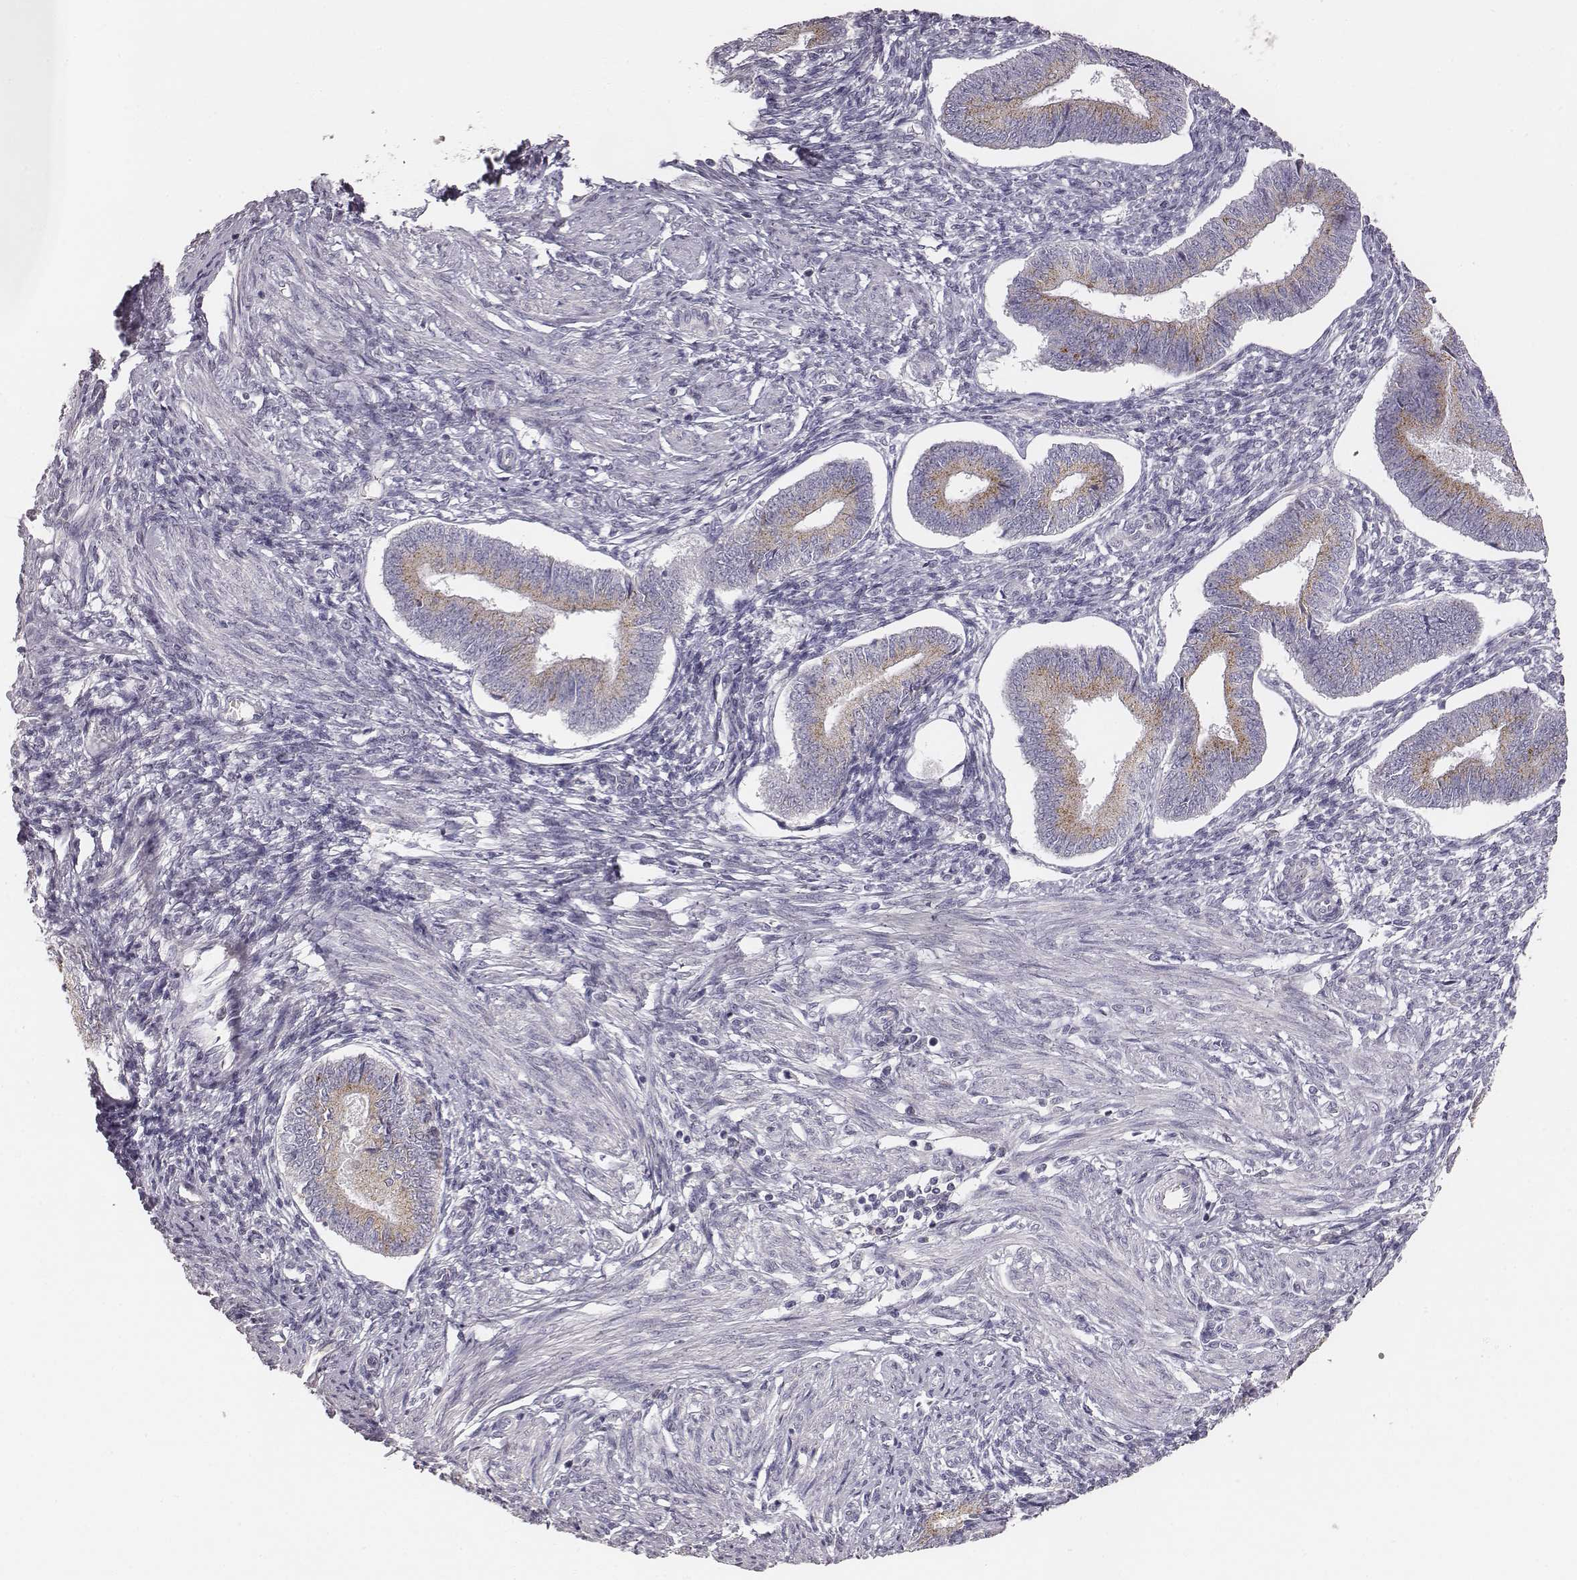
{"staining": {"intensity": "negative", "quantity": "none", "location": "none"}, "tissue": "endometrium", "cell_type": "Cells in endometrial stroma", "image_type": "normal", "snomed": [{"axis": "morphology", "description": "Normal tissue, NOS"}, {"axis": "topography", "description": "Endometrium"}], "caption": "Protein analysis of benign endometrium shows no significant staining in cells in endometrial stroma.", "gene": "ABCD3", "patient": {"sex": "female", "age": 42}}